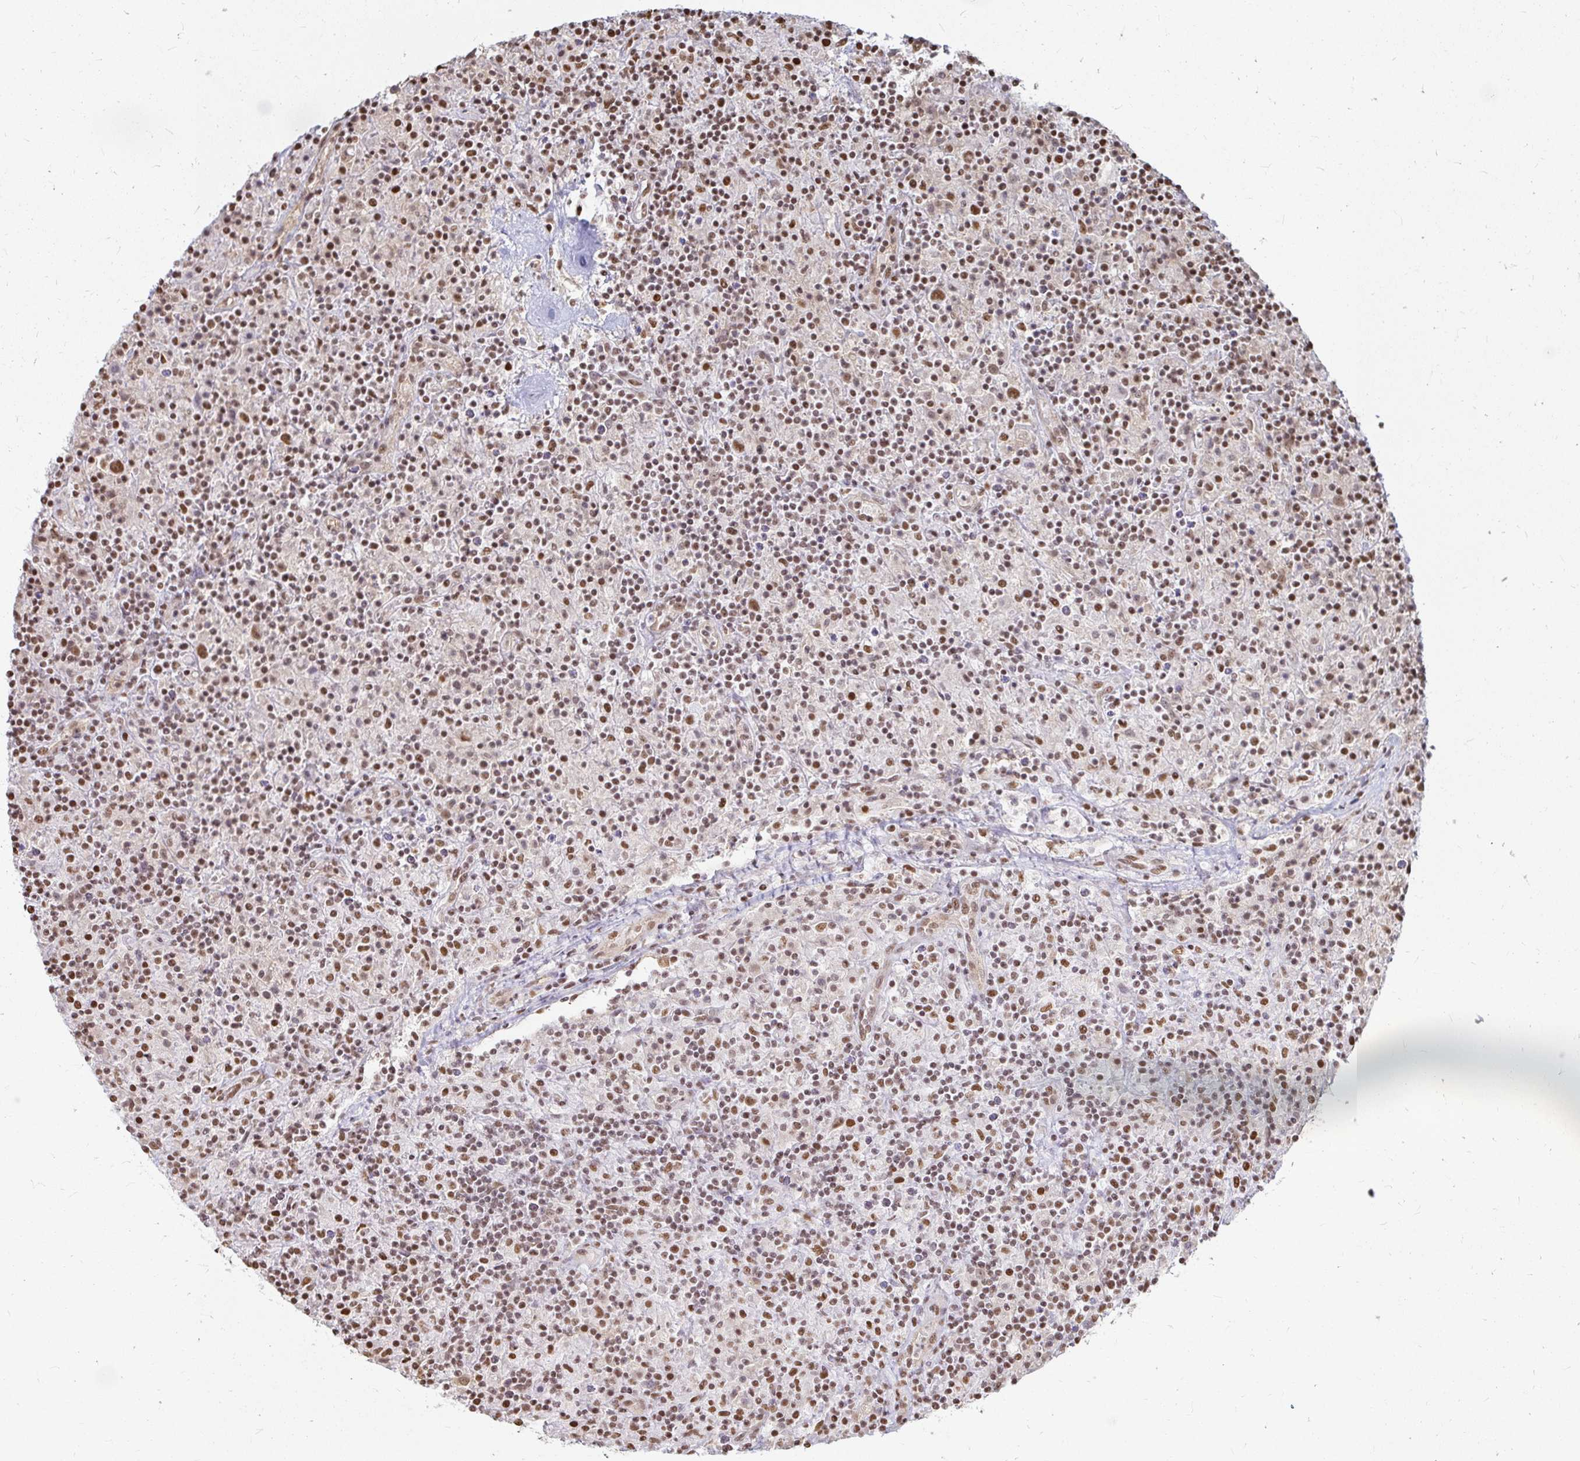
{"staining": {"intensity": "moderate", "quantity": "25%-75%", "location": "nuclear"}, "tissue": "lymphoma", "cell_type": "Tumor cells", "image_type": "cancer", "snomed": [{"axis": "morphology", "description": "Hodgkin's disease, NOS"}, {"axis": "topography", "description": "Lymph node"}], "caption": "Immunohistochemical staining of human Hodgkin's disease shows medium levels of moderate nuclear positivity in approximately 25%-75% of tumor cells.", "gene": "HNRNPU", "patient": {"sex": "male", "age": 70}}